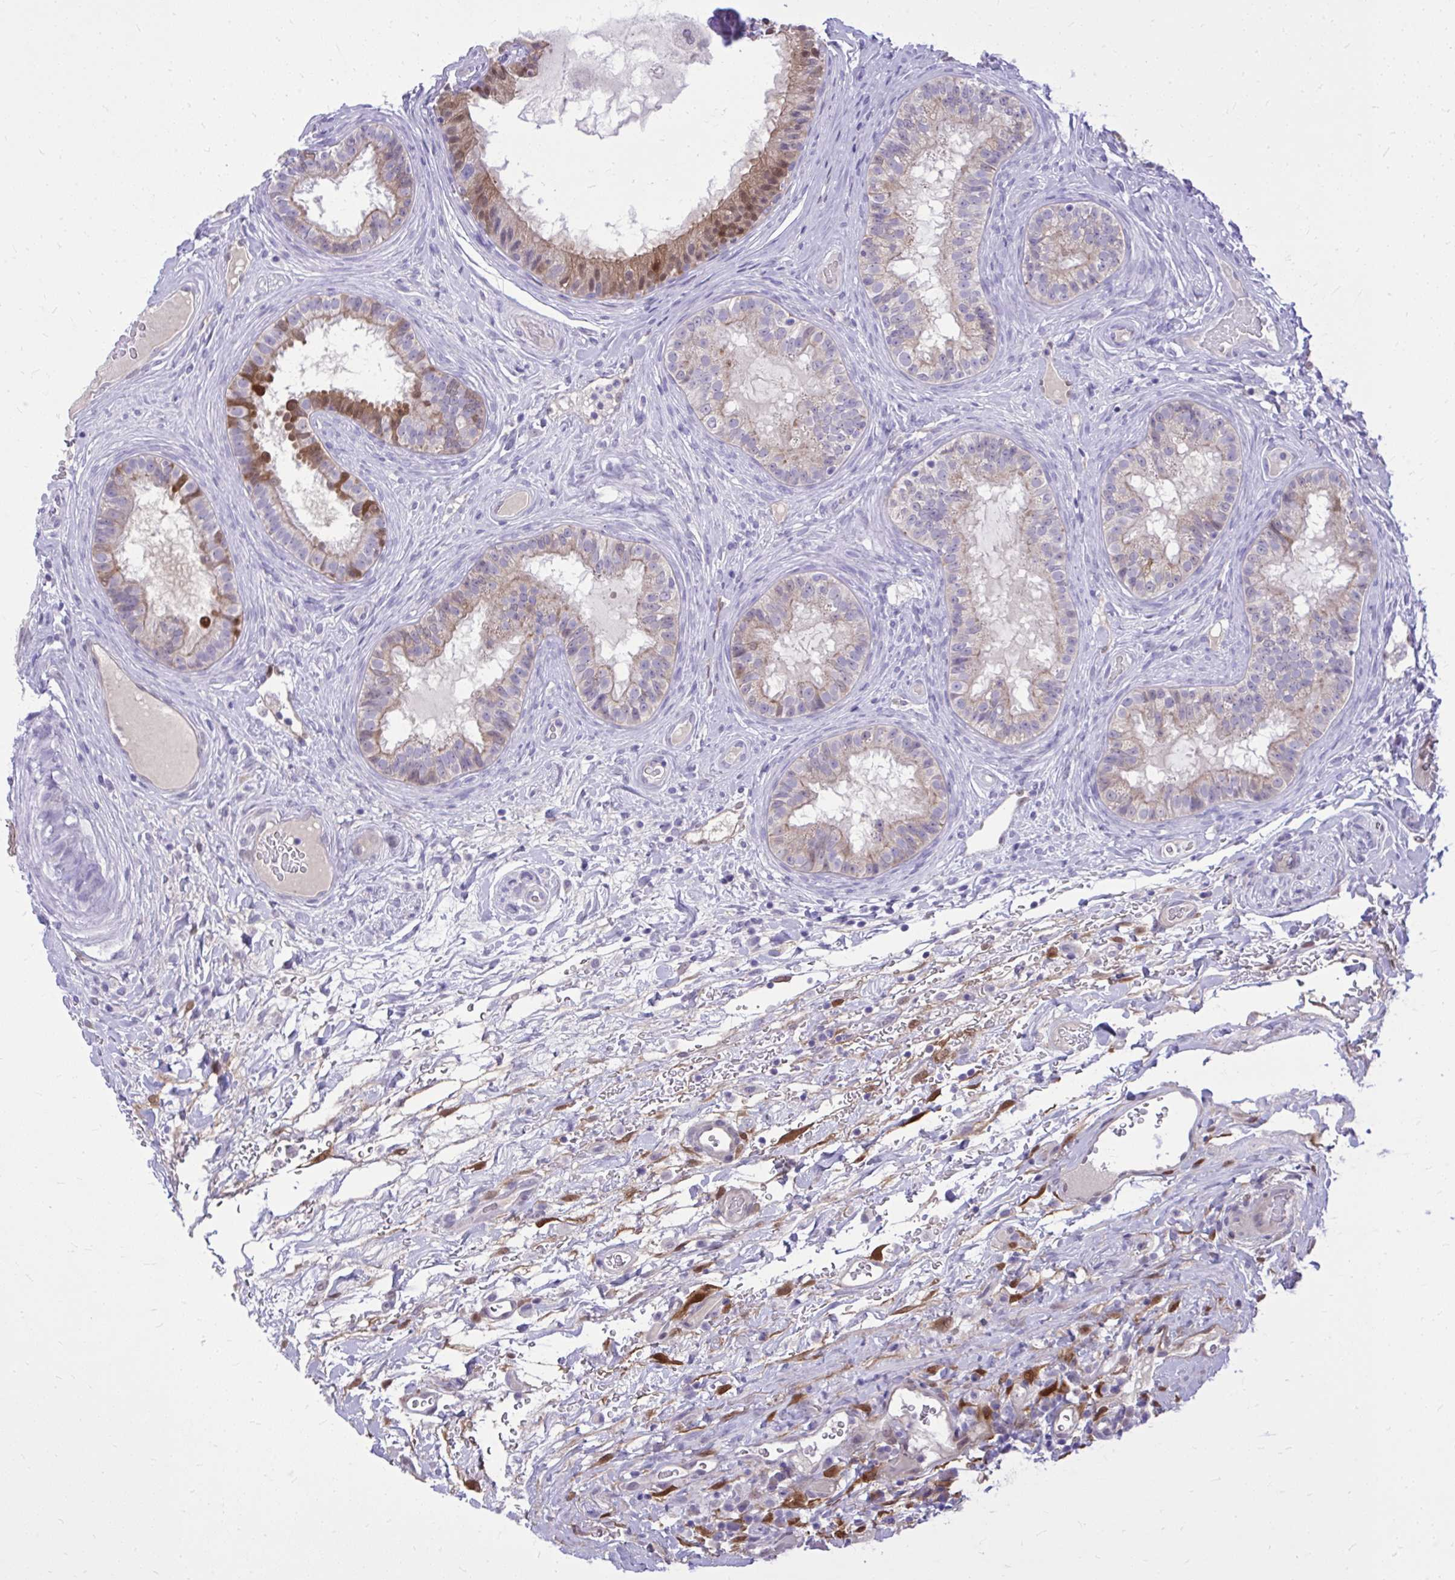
{"staining": {"intensity": "moderate", "quantity": "25%-75%", "location": "cytoplasmic/membranous"}, "tissue": "epididymis", "cell_type": "Glandular cells", "image_type": "normal", "snomed": [{"axis": "morphology", "description": "Normal tissue, NOS"}, {"axis": "topography", "description": "Epididymis"}], "caption": "This is an image of immunohistochemistry staining of unremarkable epididymis, which shows moderate positivity in the cytoplasmic/membranous of glandular cells.", "gene": "NNMT", "patient": {"sex": "male", "age": 23}}